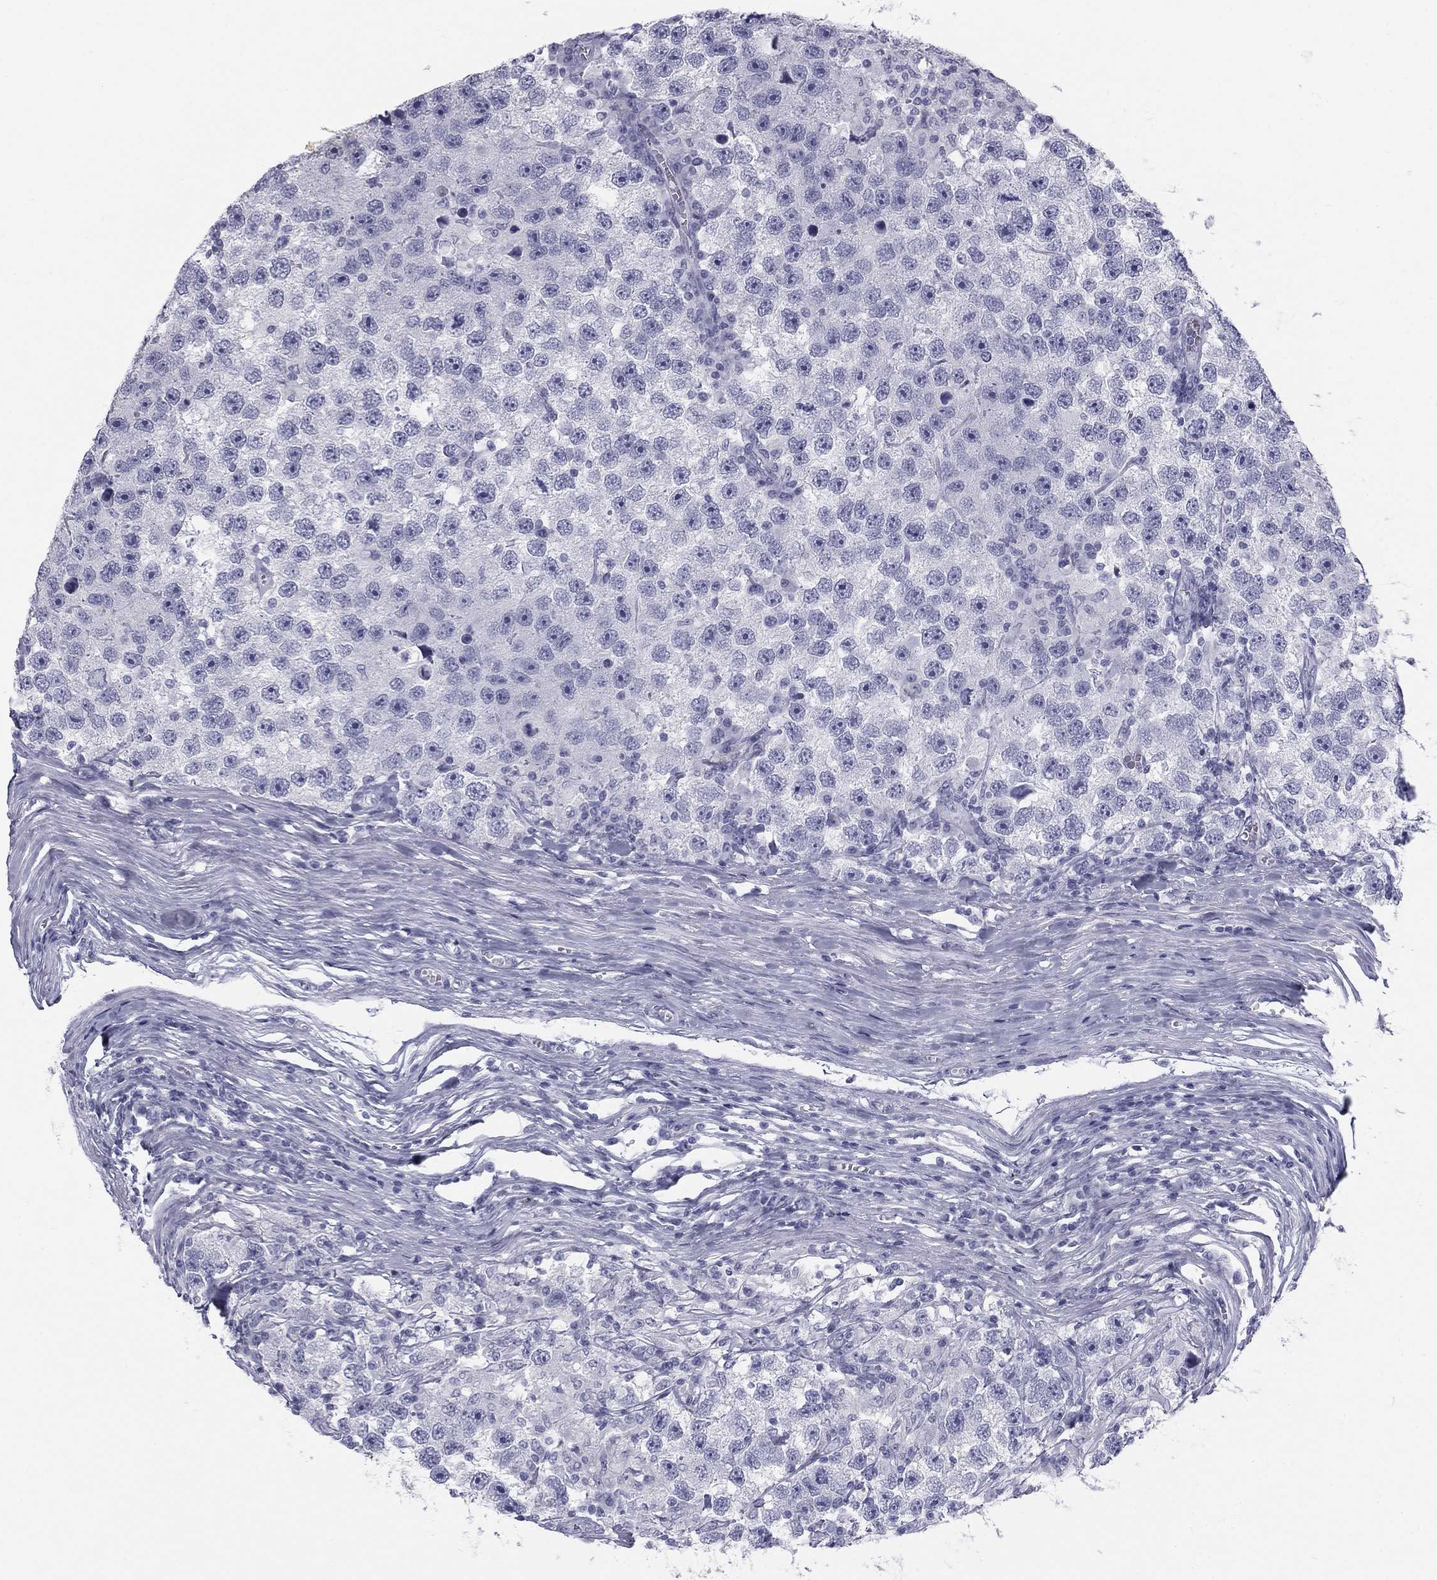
{"staining": {"intensity": "negative", "quantity": "none", "location": "none"}, "tissue": "testis cancer", "cell_type": "Tumor cells", "image_type": "cancer", "snomed": [{"axis": "morphology", "description": "Seminoma, NOS"}, {"axis": "topography", "description": "Testis"}], "caption": "Immunohistochemistry (IHC) of human testis cancer (seminoma) shows no expression in tumor cells.", "gene": "SULT2B1", "patient": {"sex": "male", "age": 26}}